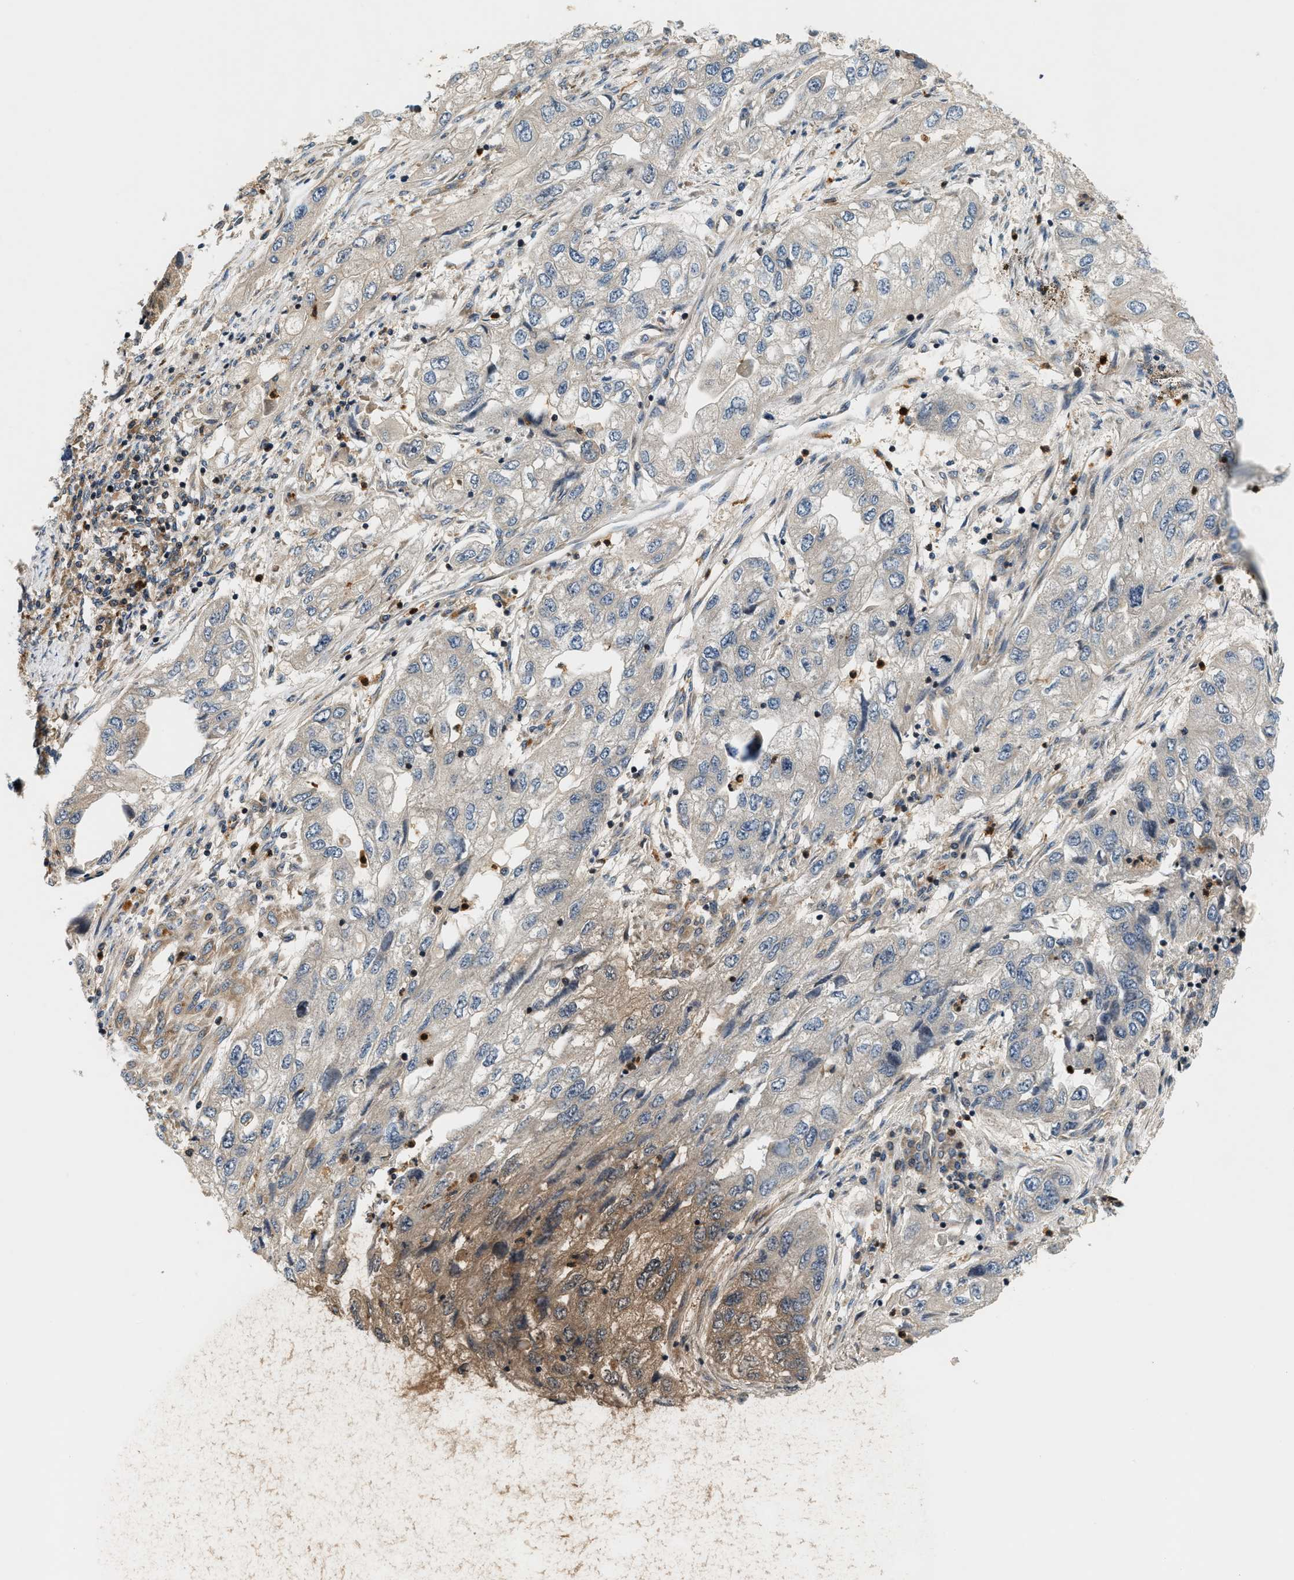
{"staining": {"intensity": "moderate", "quantity": "<25%", "location": "cytoplasmic/membranous"}, "tissue": "endometrial cancer", "cell_type": "Tumor cells", "image_type": "cancer", "snomed": [{"axis": "morphology", "description": "Adenocarcinoma, NOS"}, {"axis": "topography", "description": "Endometrium"}], "caption": "Endometrial cancer stained for a protein (brown) reveals moderate cytoplasmic/membranous positive positivity in about <25% of tumor cells.", "gene": "SAMD9", "patient": {"sex": "female", "age": 49}}